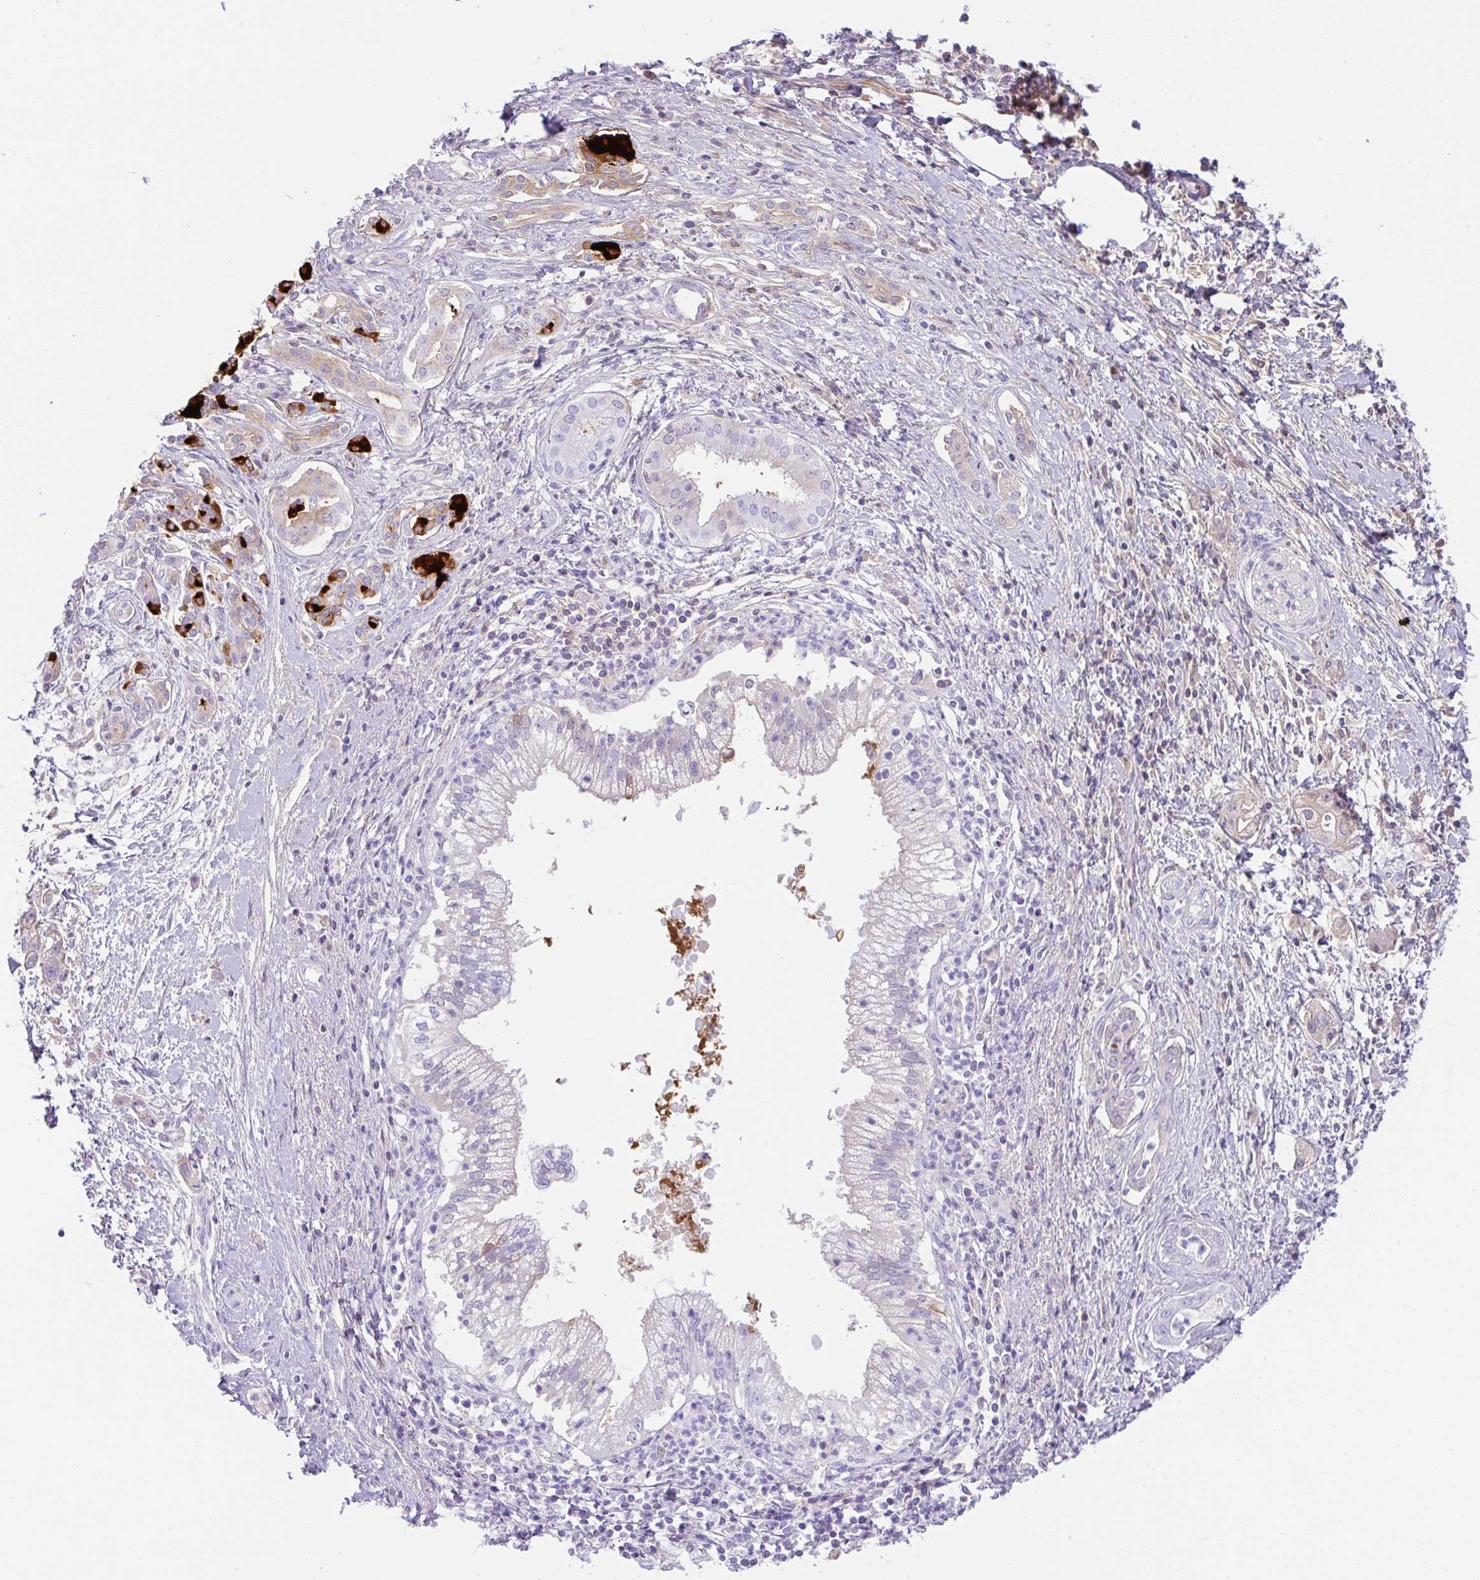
{"staining": {"intensity": "weak", "quantity": "<25%", "location": "cytoplasmic/membranous"}, "tissue": "pancreatic cancer", "cell_type": "Tumor cells", "image_type": "cancer", "snomed": [{"axis": "morphology", "description": "Adenocarcinoma, NOS"}, {"axis": "topography", "description": "Pancreas"}], "caption": "Immunohistochemical staining of human pancreatic adenocarcinoma demonstrates no significant staining in tumor cells.", "gene": "CPA1", "patient": {"sex": "male", "age": 70}}